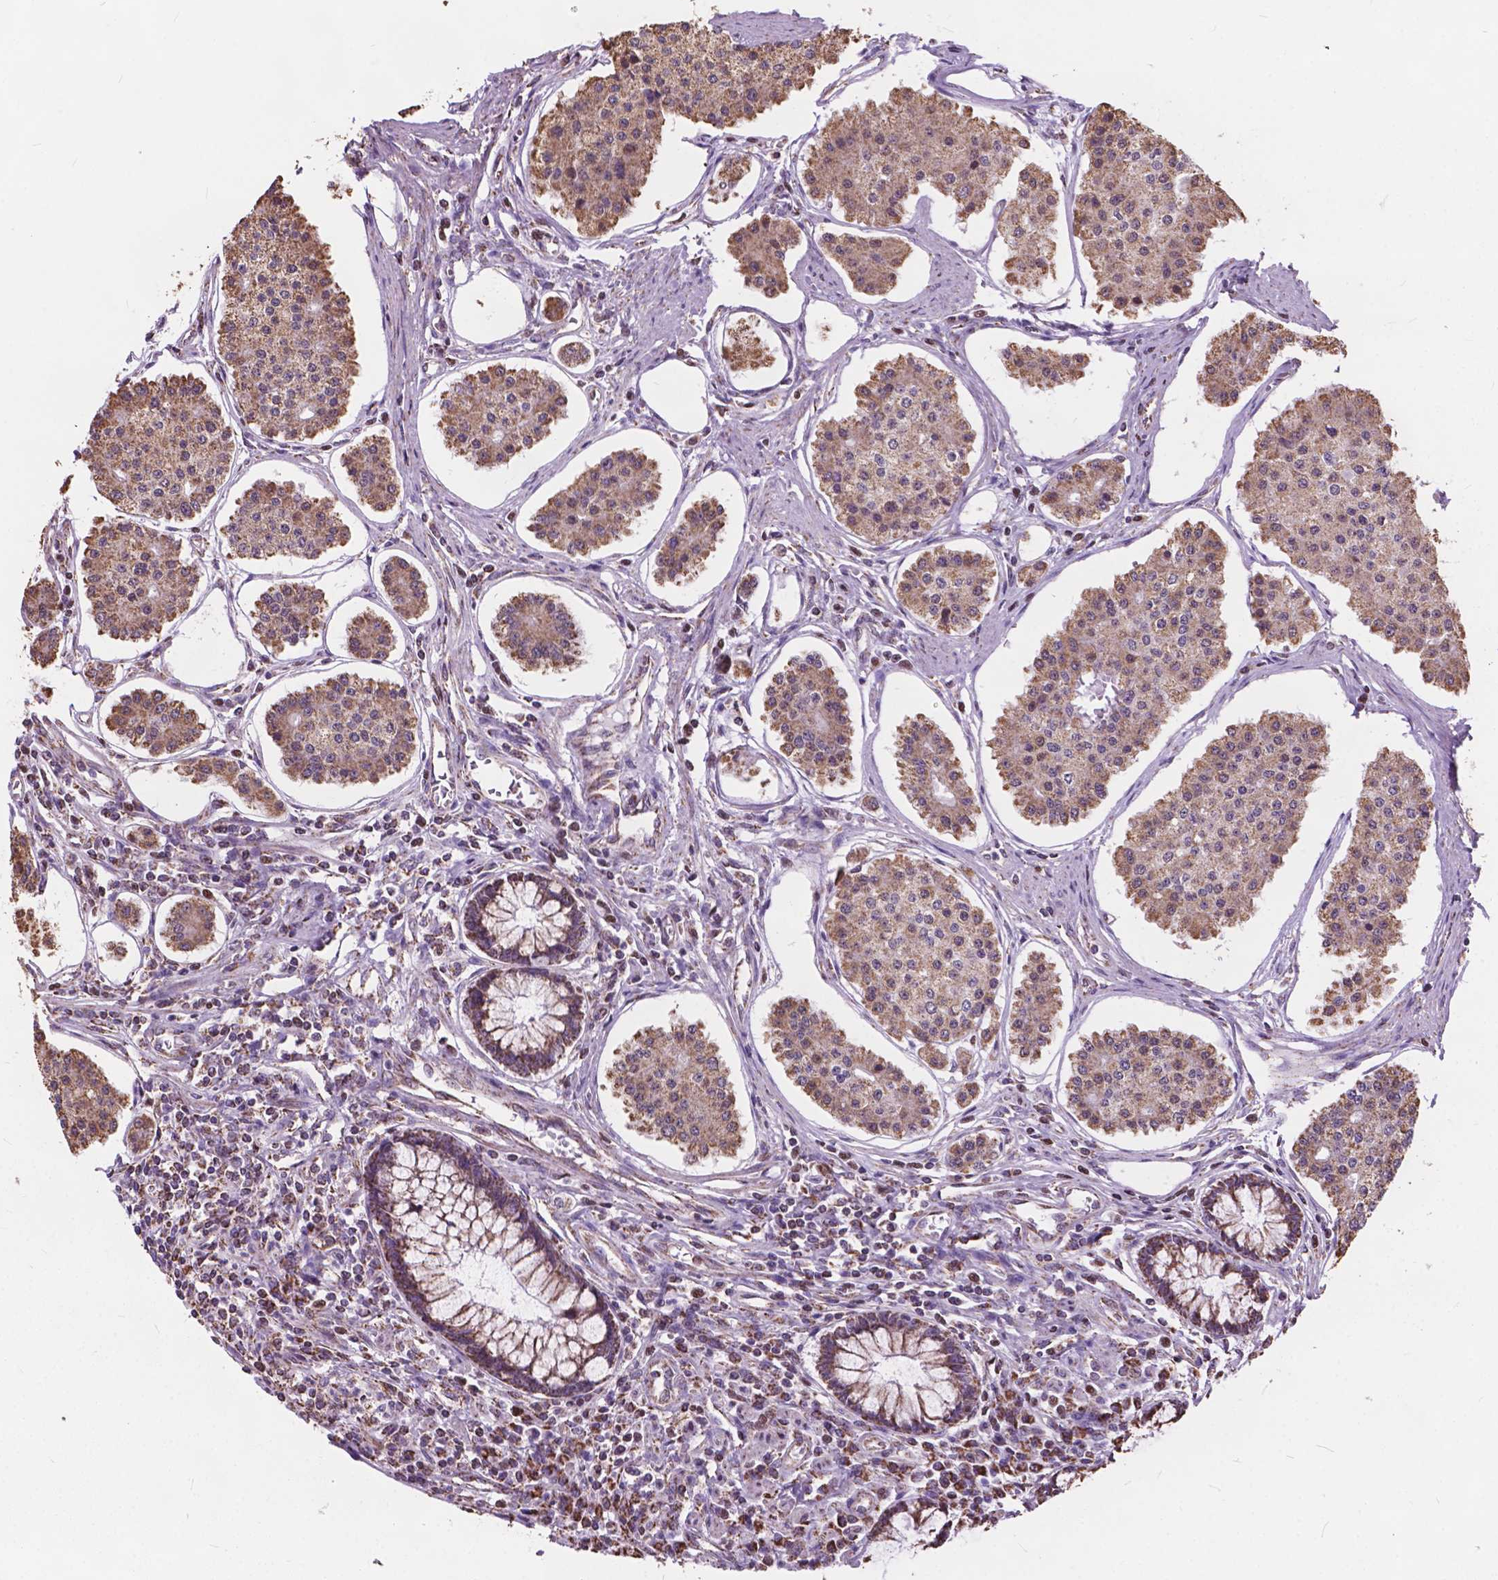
{"staining": {"intensity": "moderate", "quantity": ">75%", "location": "cytoplasmic/membranous"}, "tissue": "carcinoid", "cell_type": "Tumor cells", "image_type": "cancer", "snomed": [{"axis": "morphology", "description": "Carcinoid, malignant, NOS"}, {"axis": "topography", "description": "Small intestine"}], "caption": "Immunohistochemistry of human carcinoid shows medium levels of moderate cytoplasmic/membranous expression in about >75% of tumor cells.", "gene": "SCOC", "patient": {"sex": "female", "age": 65}}